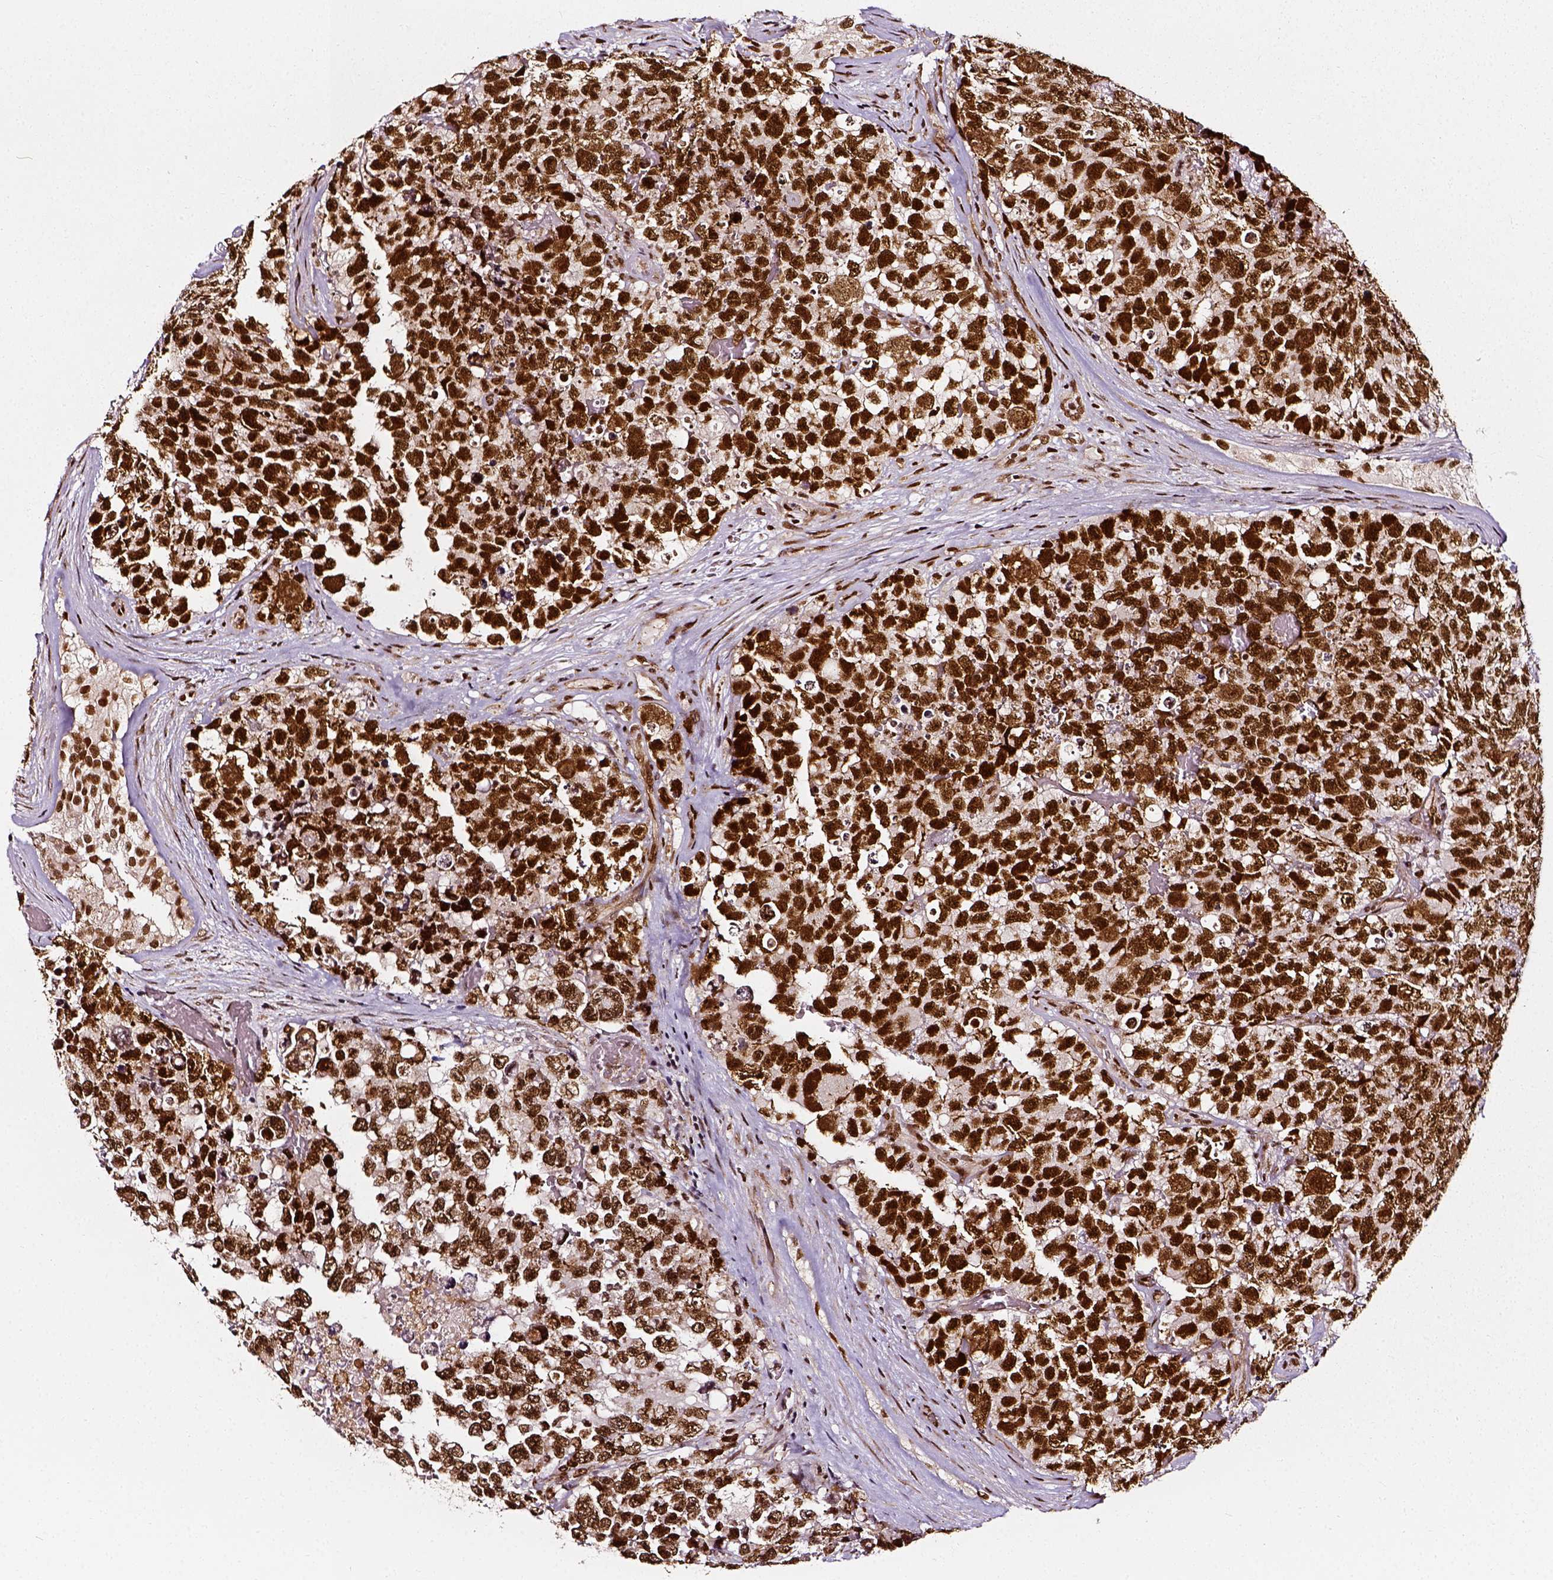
{"staining": {"intensity": "strong", "quantity": ">75%", "location": "nuclear"}, "tissue": "testis cancer", "cell_type": "Tumor cells", "image_type": "cancer", "snomed": [{"axis": "morphology", "description": "Carcinoma, Embryonal, NOS"}, {"axis": "topography", "description": "Testis"}], "caption": "A brown stain labels strong nuclear positivity of a protein in human testis cancer (embryonal carcinoma) tumor cells.", "gene": "NACC1", "patient": {"sex": "male", "age": 18}}